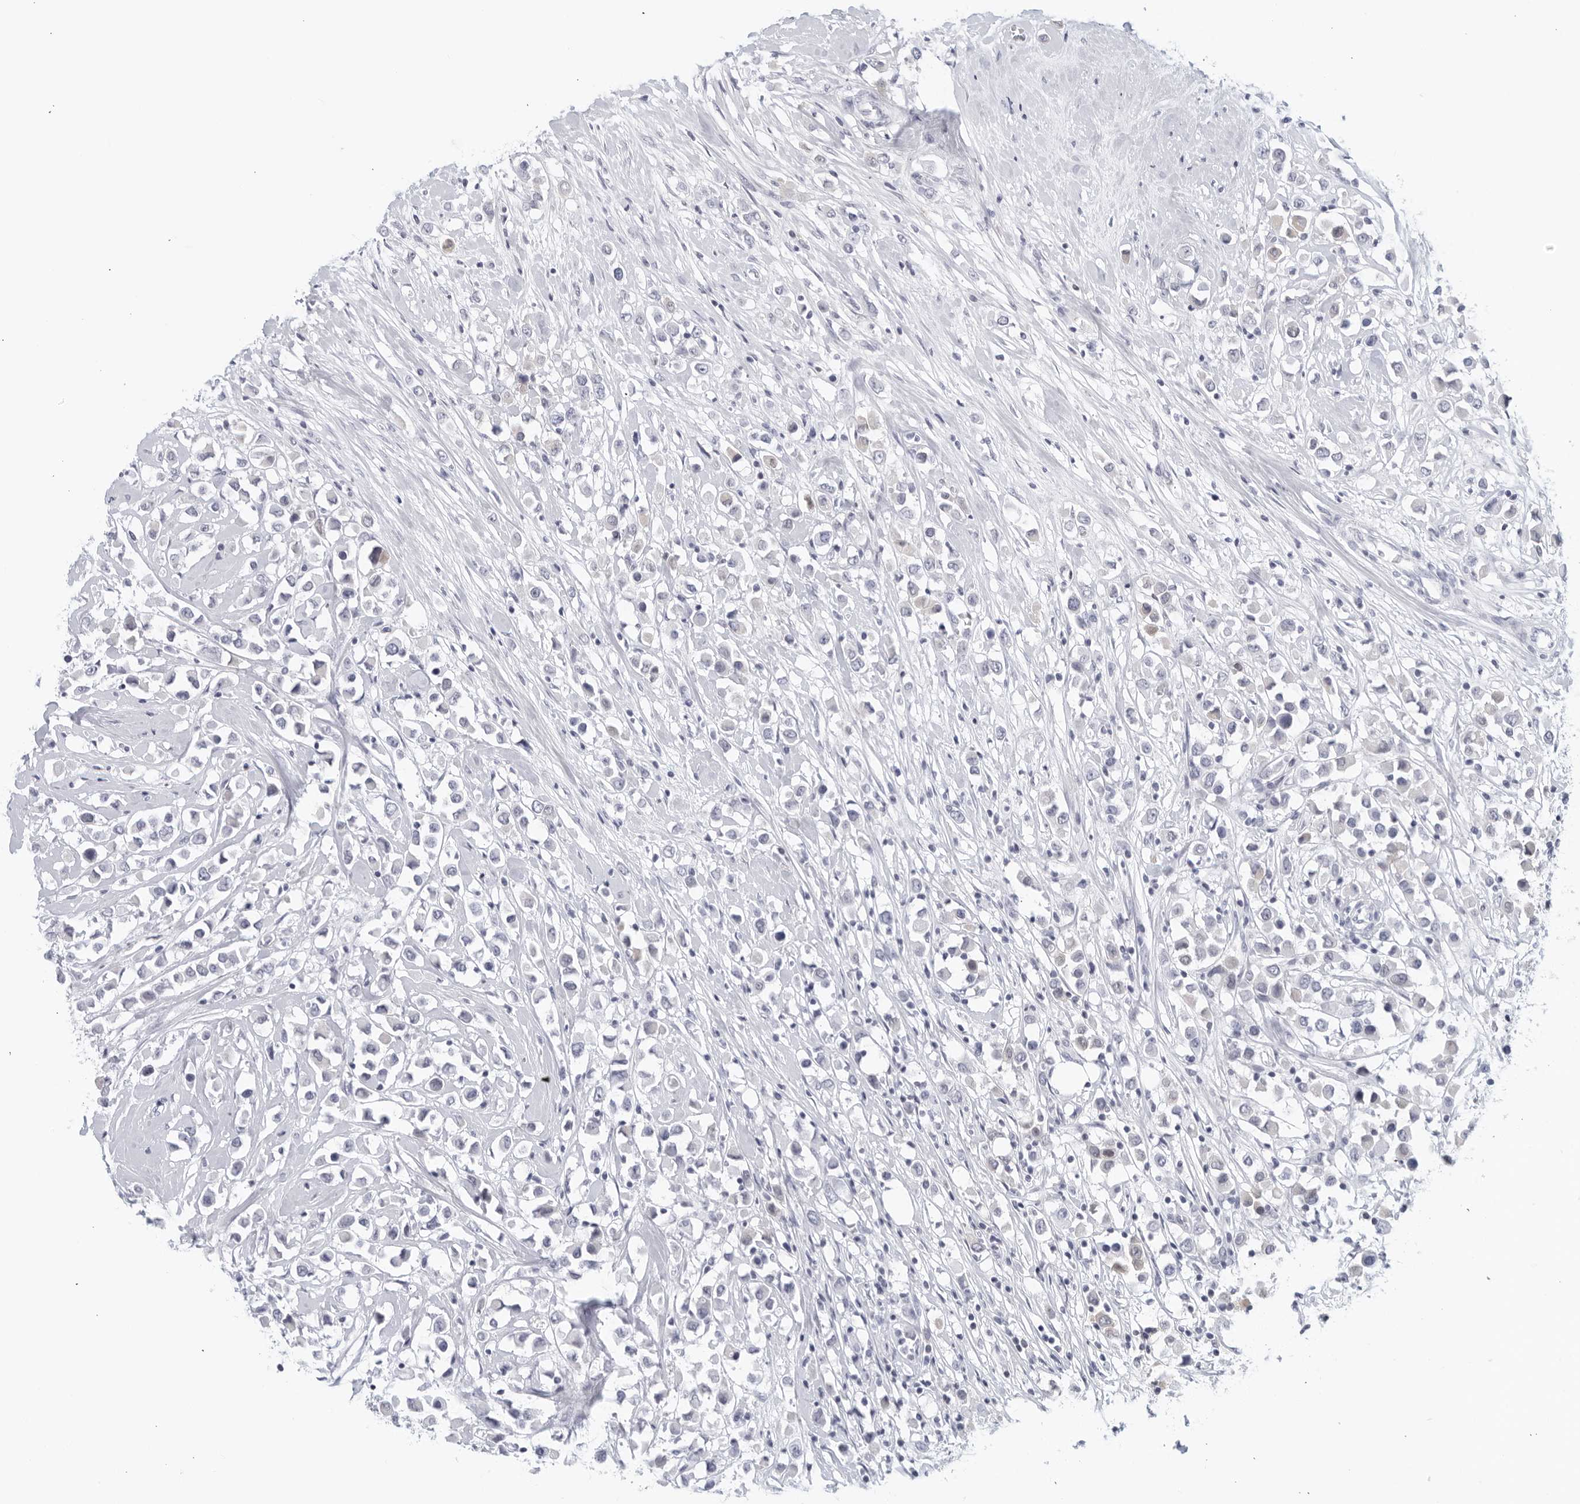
{"staining": {"intensity": "negative", "quantity": "none", "location": "none"}, "tissue": "breast cancer", "cell_type": "Tumor cells", "image_type": "cancer", "snomed": [{"axis": "morphology", "description": "Duct carcinoma"}, {"axis": "topography", "description": "Breast"}], "caption": "Histopathology image shows no protein staining in tumor cells of intraductal carcinoma (breast) tissue.", "gene": "FGG", "patient": {"sex": "female", "age": 61}}